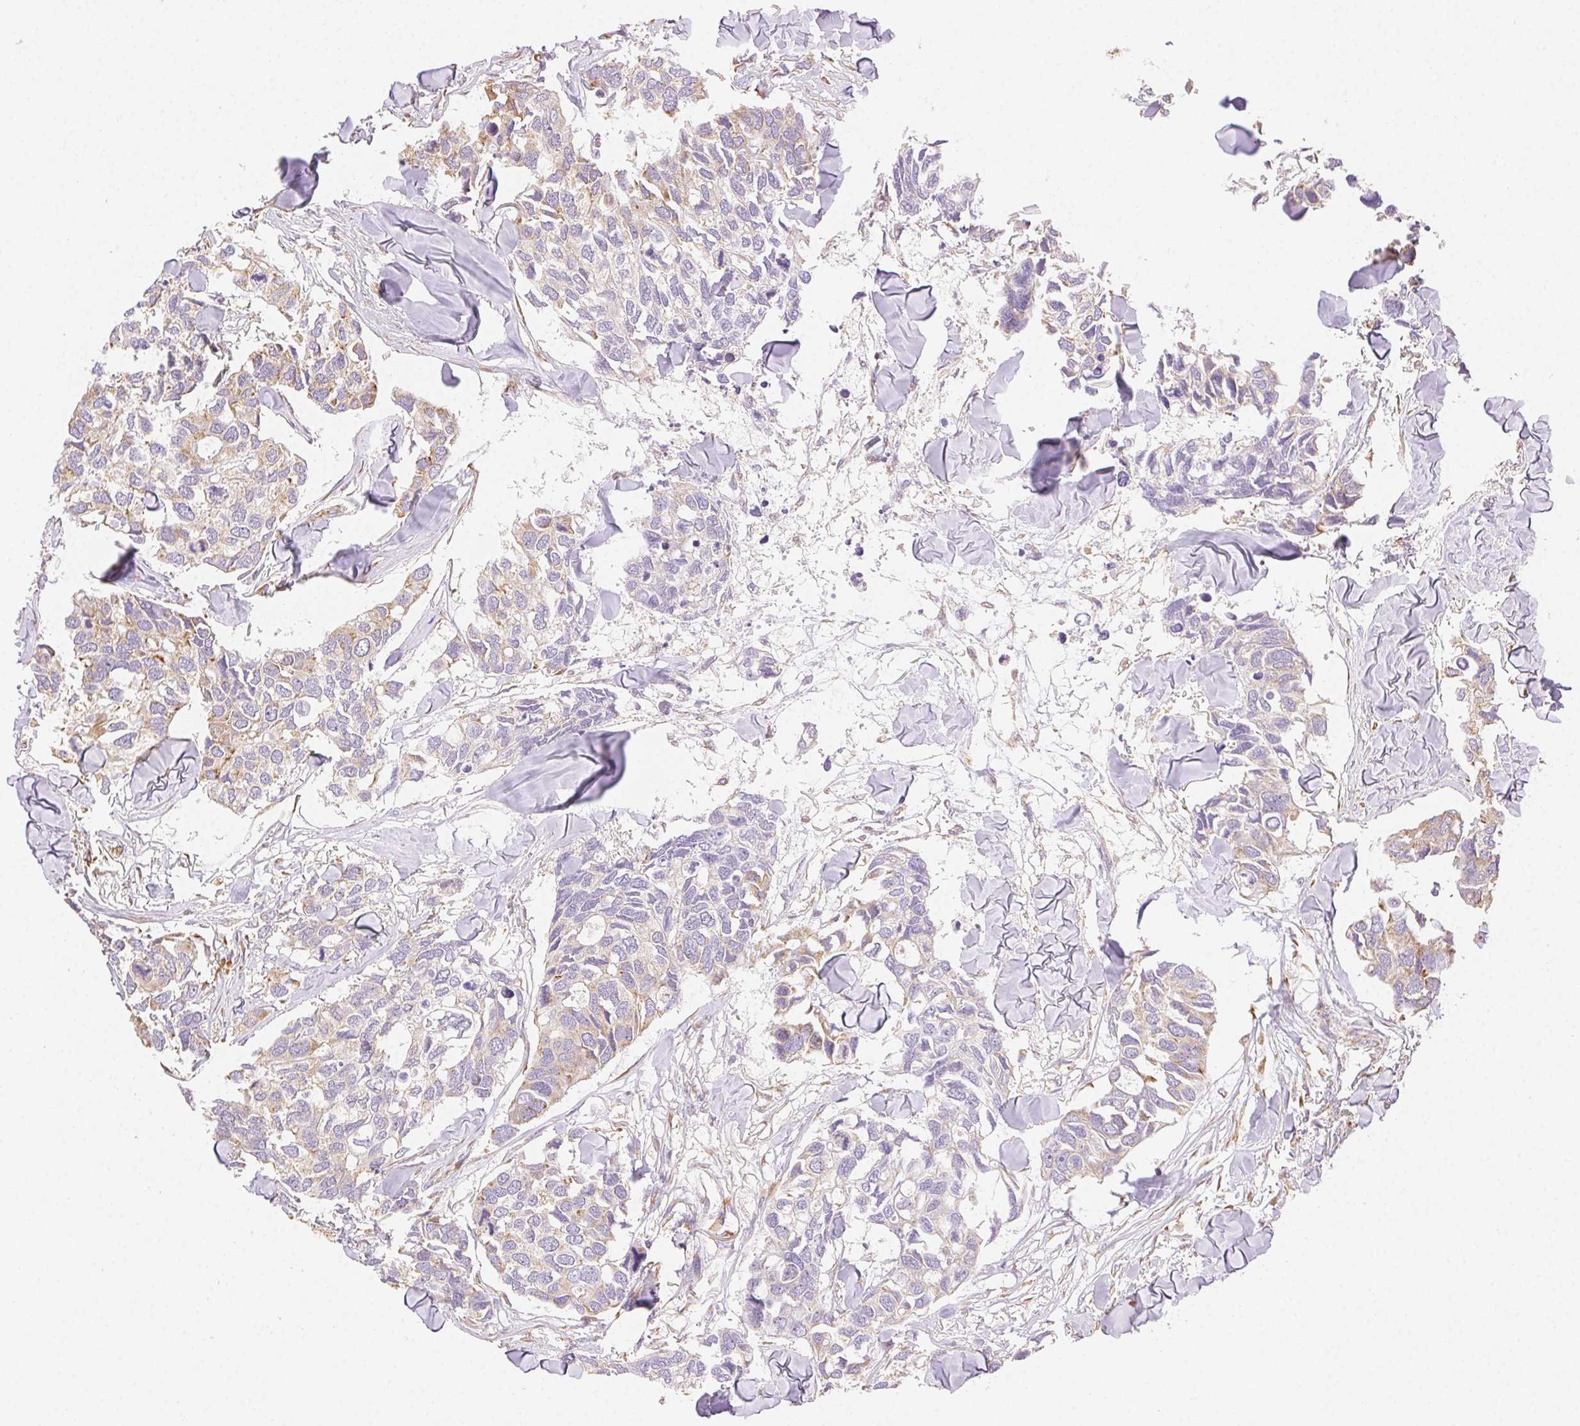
{"staining": {"intensity": "weak", "quantity": "<25%", "location": "cytoplasmic/membranous"}, "tissue": "breast cancer", "cell_type": "Tumor cells", "image_type": "cancer", "snomed": [{"axis": "morphology", "description": "Duct carcinoma"}, {"axis": "topography", "description": "Breast"}], "caption": "Immunohistochemistry (IHC) image of human breast cancer (infiltrating ductal carcinoma) stained for a protein (brown), which shows no positivity in tumor cells. (Brightfield microscopy of DAB (3,3'-diaminobenzidine) IHC at high magnification).", "gene": "ENTREP1", "patient": {"sex": "female", "age": 83}}